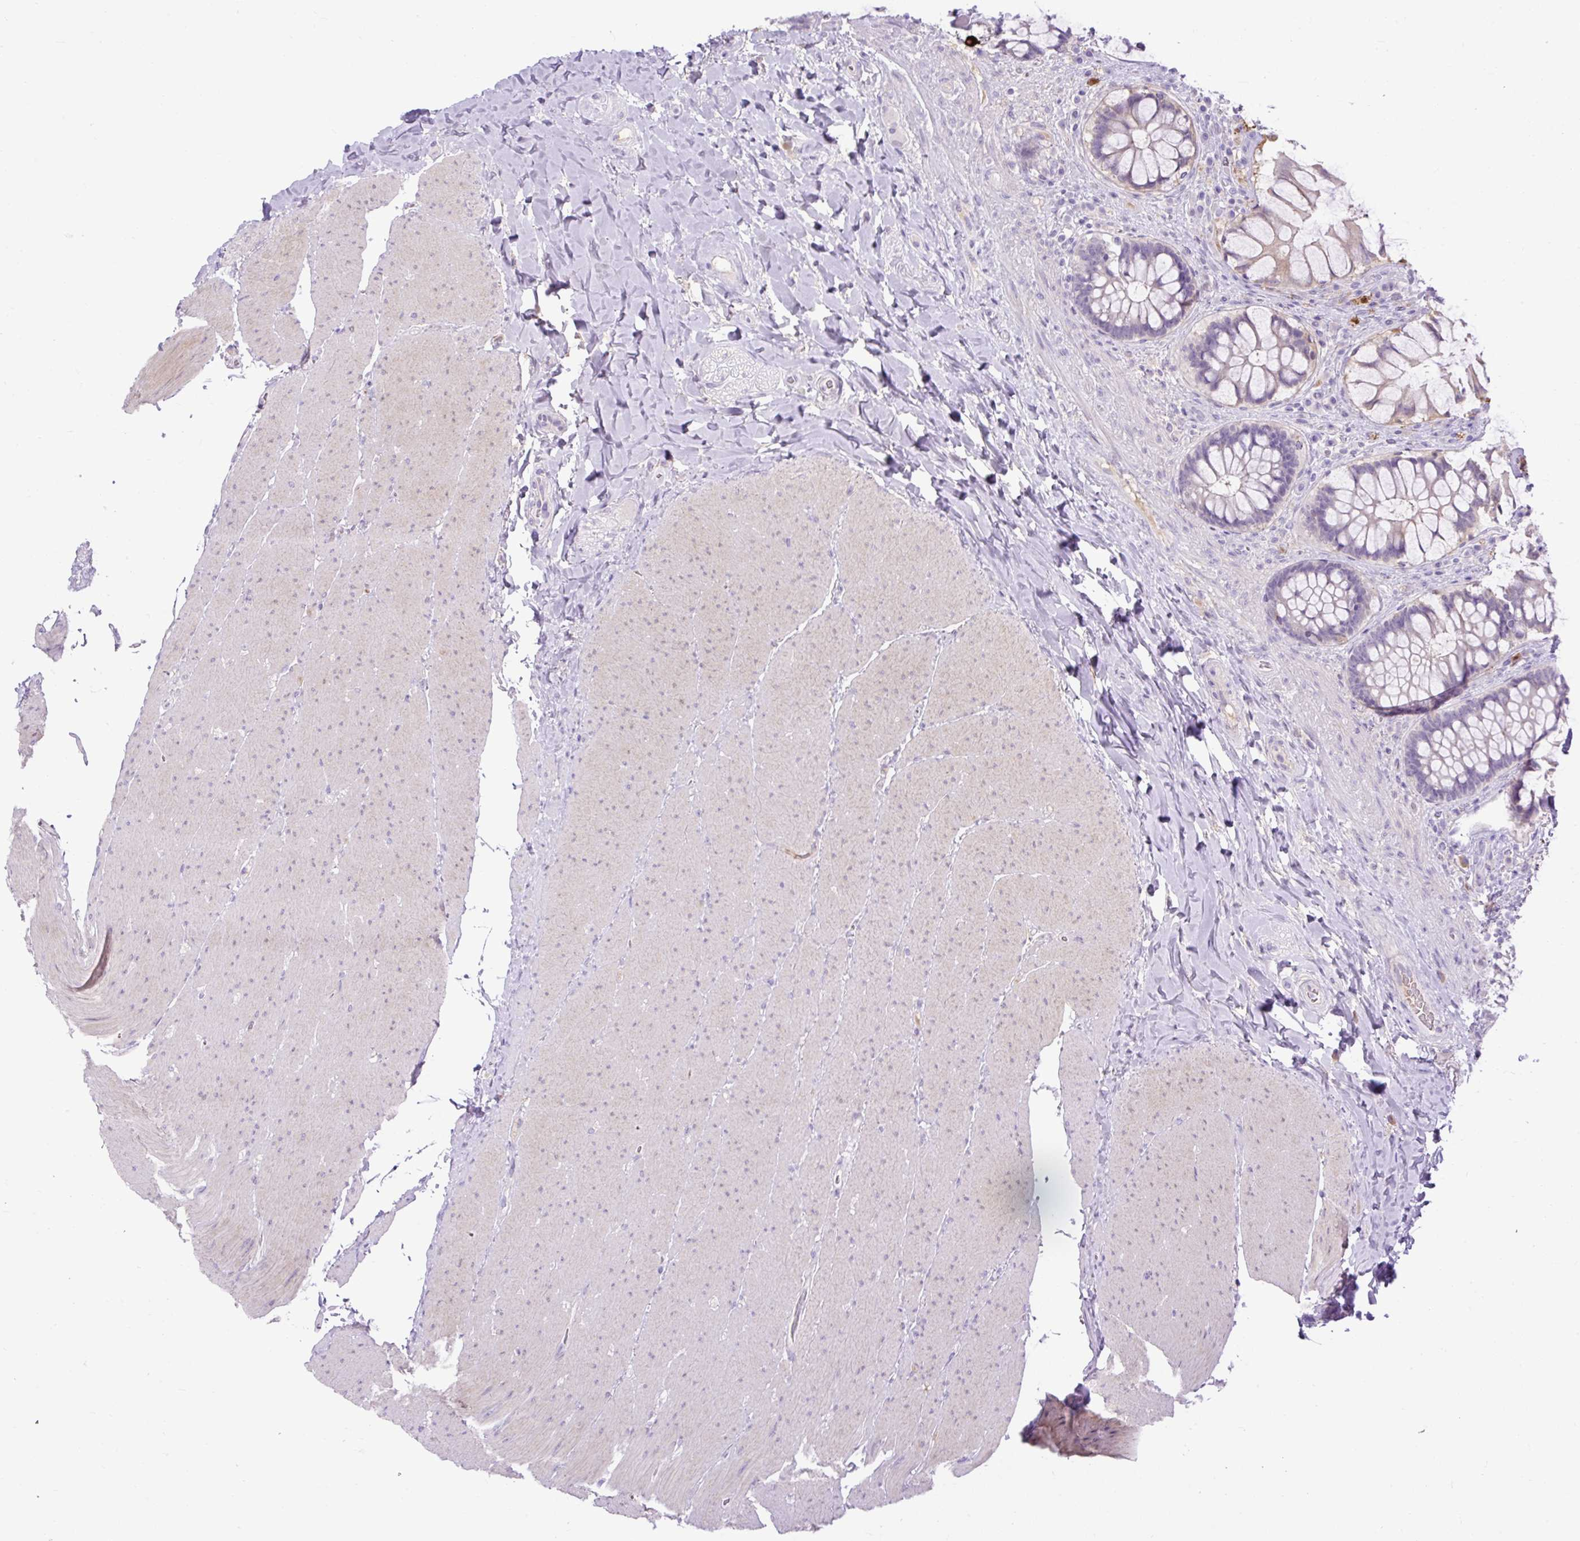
{"staining": {"intensity": "moderate", "quantity": "<25%", "location": "cytoplasmic/membranous"}, "tissue": "rectum", "cell_type": "Glandular cells", "image_type": "normal", "snomed": [{"axis": "morphology", "description": "Normal tissue, NOS"}, {"axis": "topography", "description": "Rectum"}], "caption": "A brown stain labels moderate cytoplasmic/membranous staining of a protein in glandular cells of benign human rectum. (Brightfield microscopy of DAB IHC at high magnification).", "gene": "SPTBN5", "patient": {"sex": "female", "age": 58}}